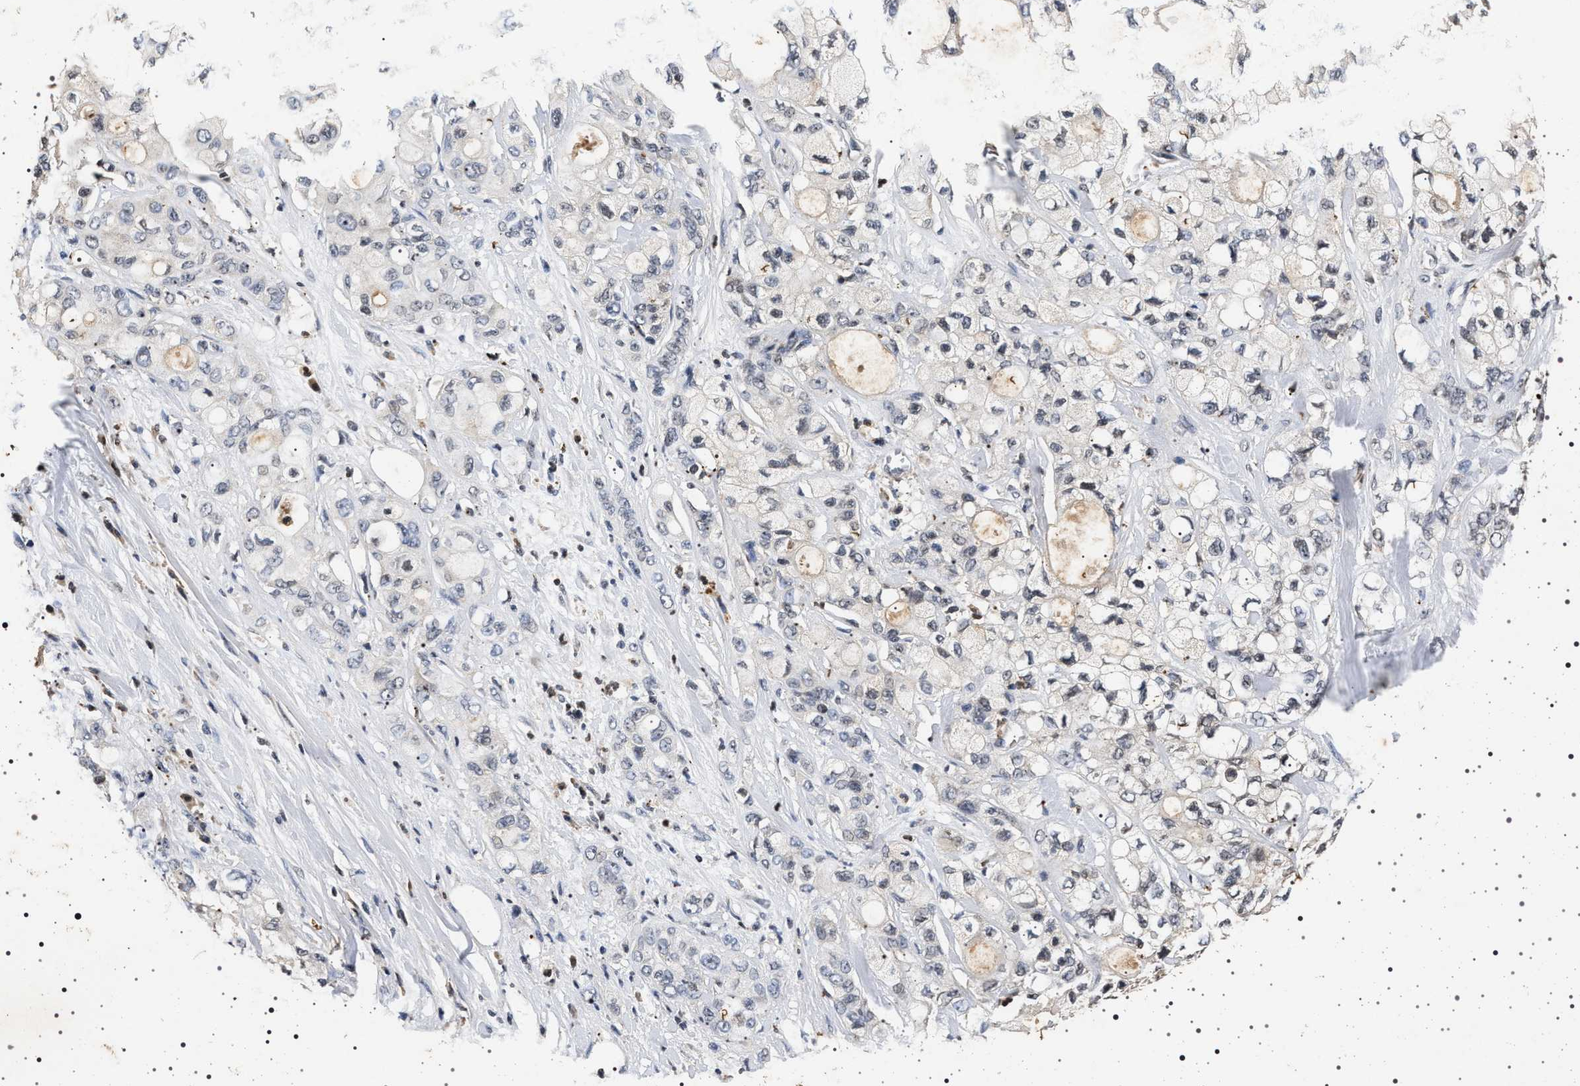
{"staining": {"intensity": "negative", "quantity": "none", "location": "none"}, "tissue": "pancreatic cancer", "cell_type": "Tumor cells", "image_type": "cancer", "snomed": [{"axis": "morphology", "description": "Adenocarcinoma, NOS"}, {"axis": "topography", "description": "Pancreas"}], "caption": "Immunohistochemical staining of adenocarcinoma (pancreatic) shows no significant expression in tumor cells.", "gene": "CDKN1B", "patient": {"sex": "male", "age": 70}}